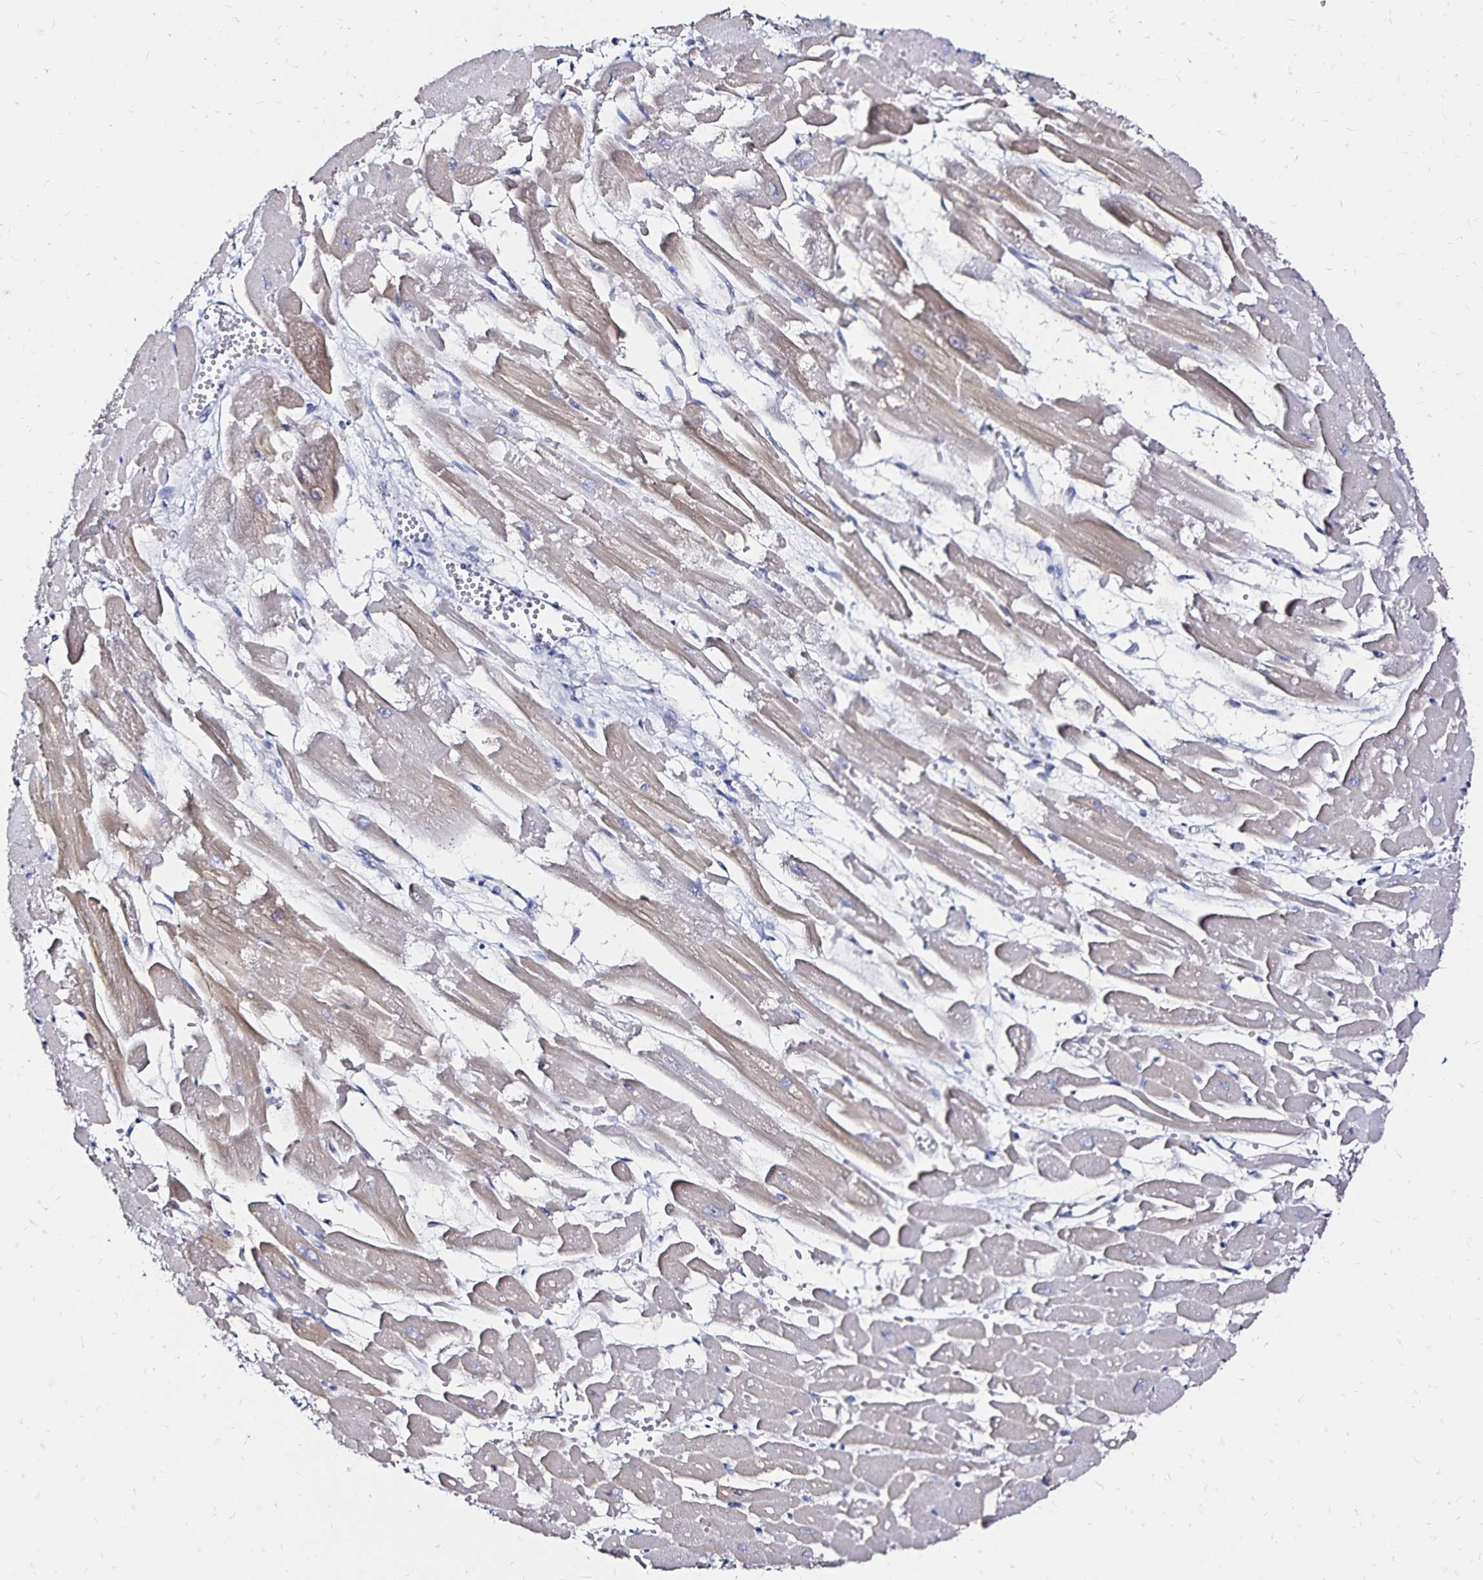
{"staining": {"intensity": "weak", "quantity": "<25%", "location": "cytoplasmic/membranous"}, "tissue": "heart muscle", "cell_type": "Cardiomyocytes", "image_type": "normal", "snomed": [{"axis": "morphology", "description": "Normal tissue, NOS"}, {"axis": "topography", "description": "Heart"}], "caption": "Heart muscle was stained to show a protein in brown. There is no significant staining in cardiomyocytes. Nuclei are stained in blue.", "gene": "SLC5A1", "patient": {"sex": "female", "age": 52}}